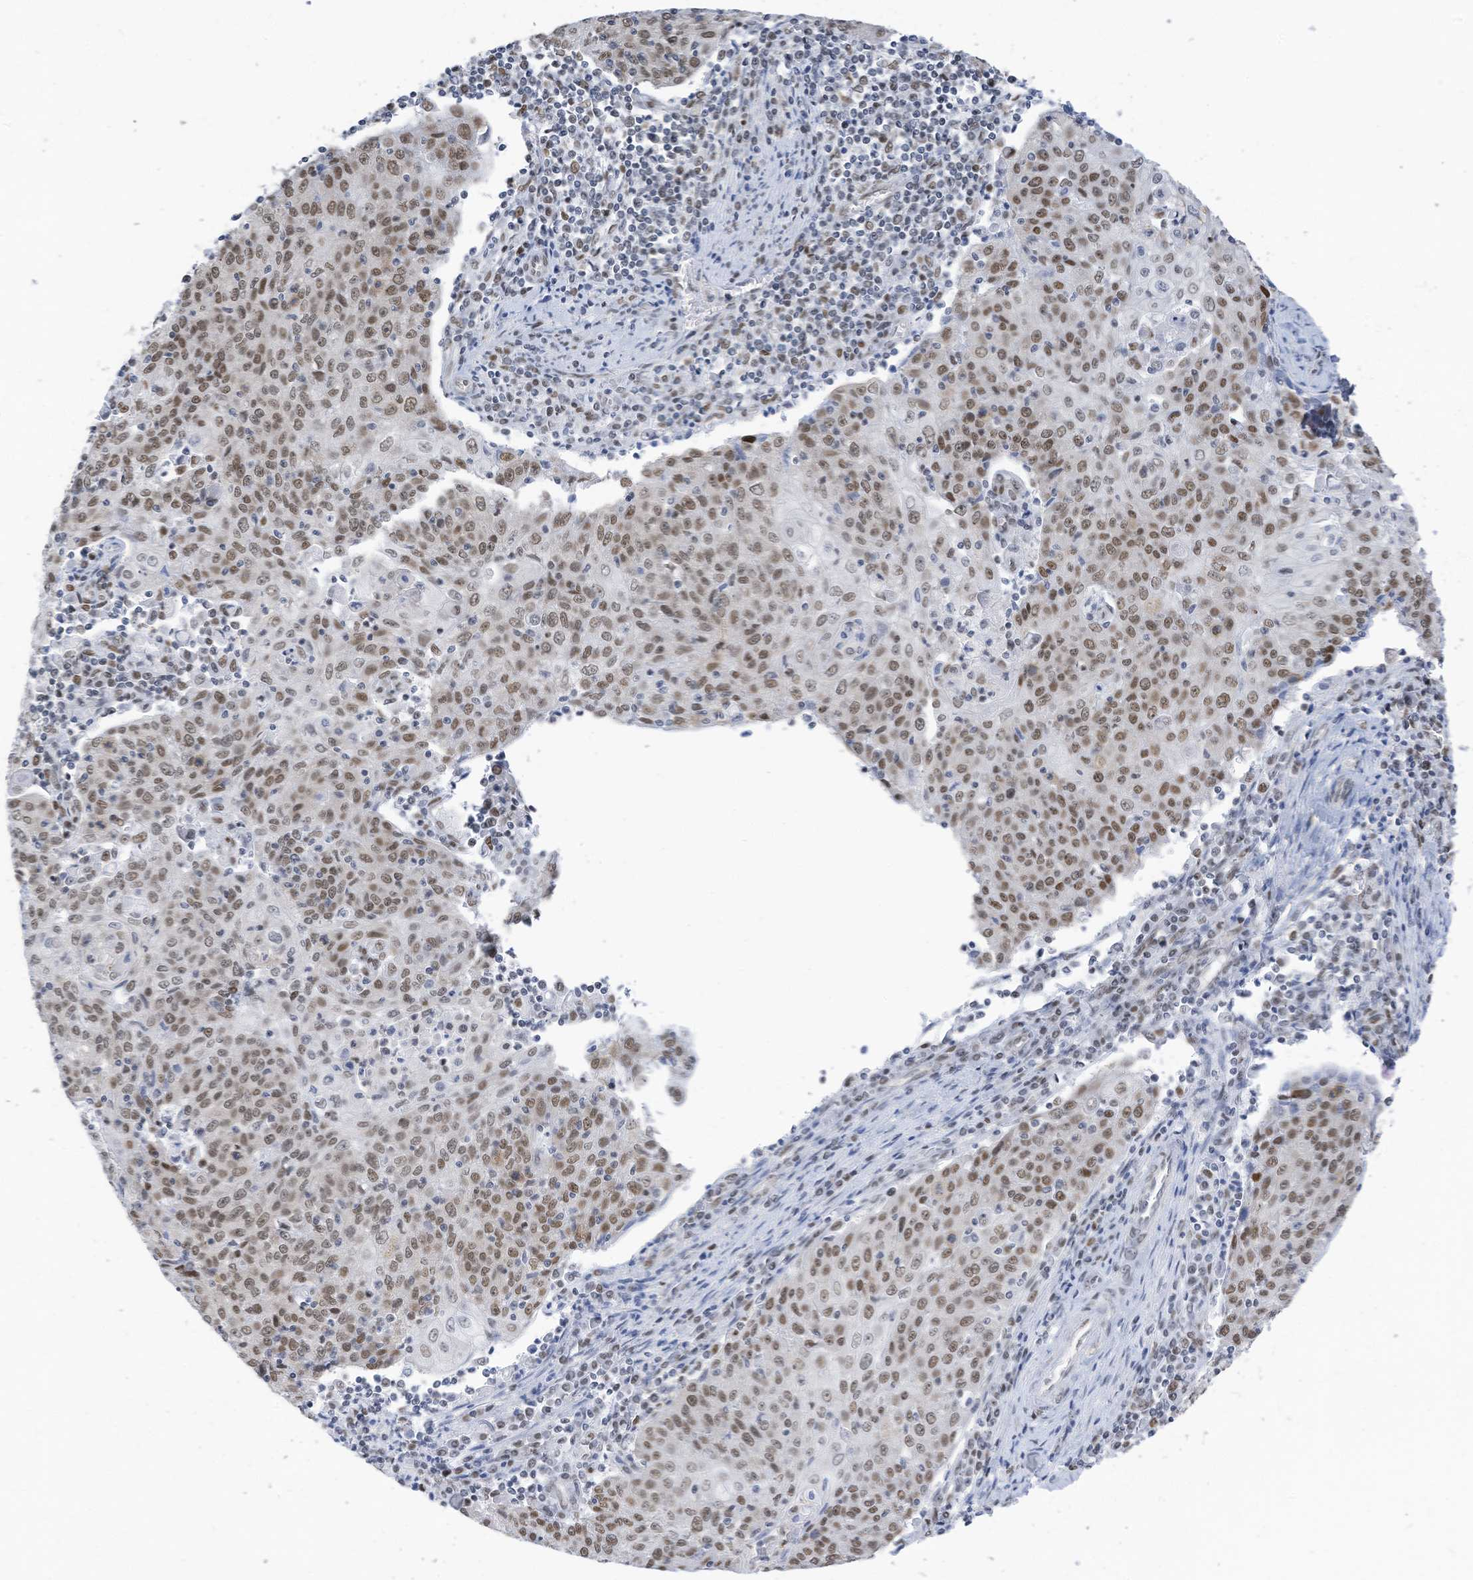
{"staining": {"intensity": "moderate", "quantity": ">75%", "location": "nuclear"}, "tissue": "cervical cancer", "cell_type": "Tumor cells", "image_type": "cancer", "snomed": [{"axis": "morphology", "description": "Squamous cell carcinoma, NOS"}, {"axis": "topography", "description": "Cervix"}], "caption": "High-magnification brightfield microscopy of squamous cell carcinoma (cervical) stained with DAB (brown) and counterstained with hematoxylin (blue). tumor cells exhibit moderate nuclear expression is appreciated in about>75% of cells.", "gene": "KHSRP", "patient": {"sex": "female", "age": 48}}